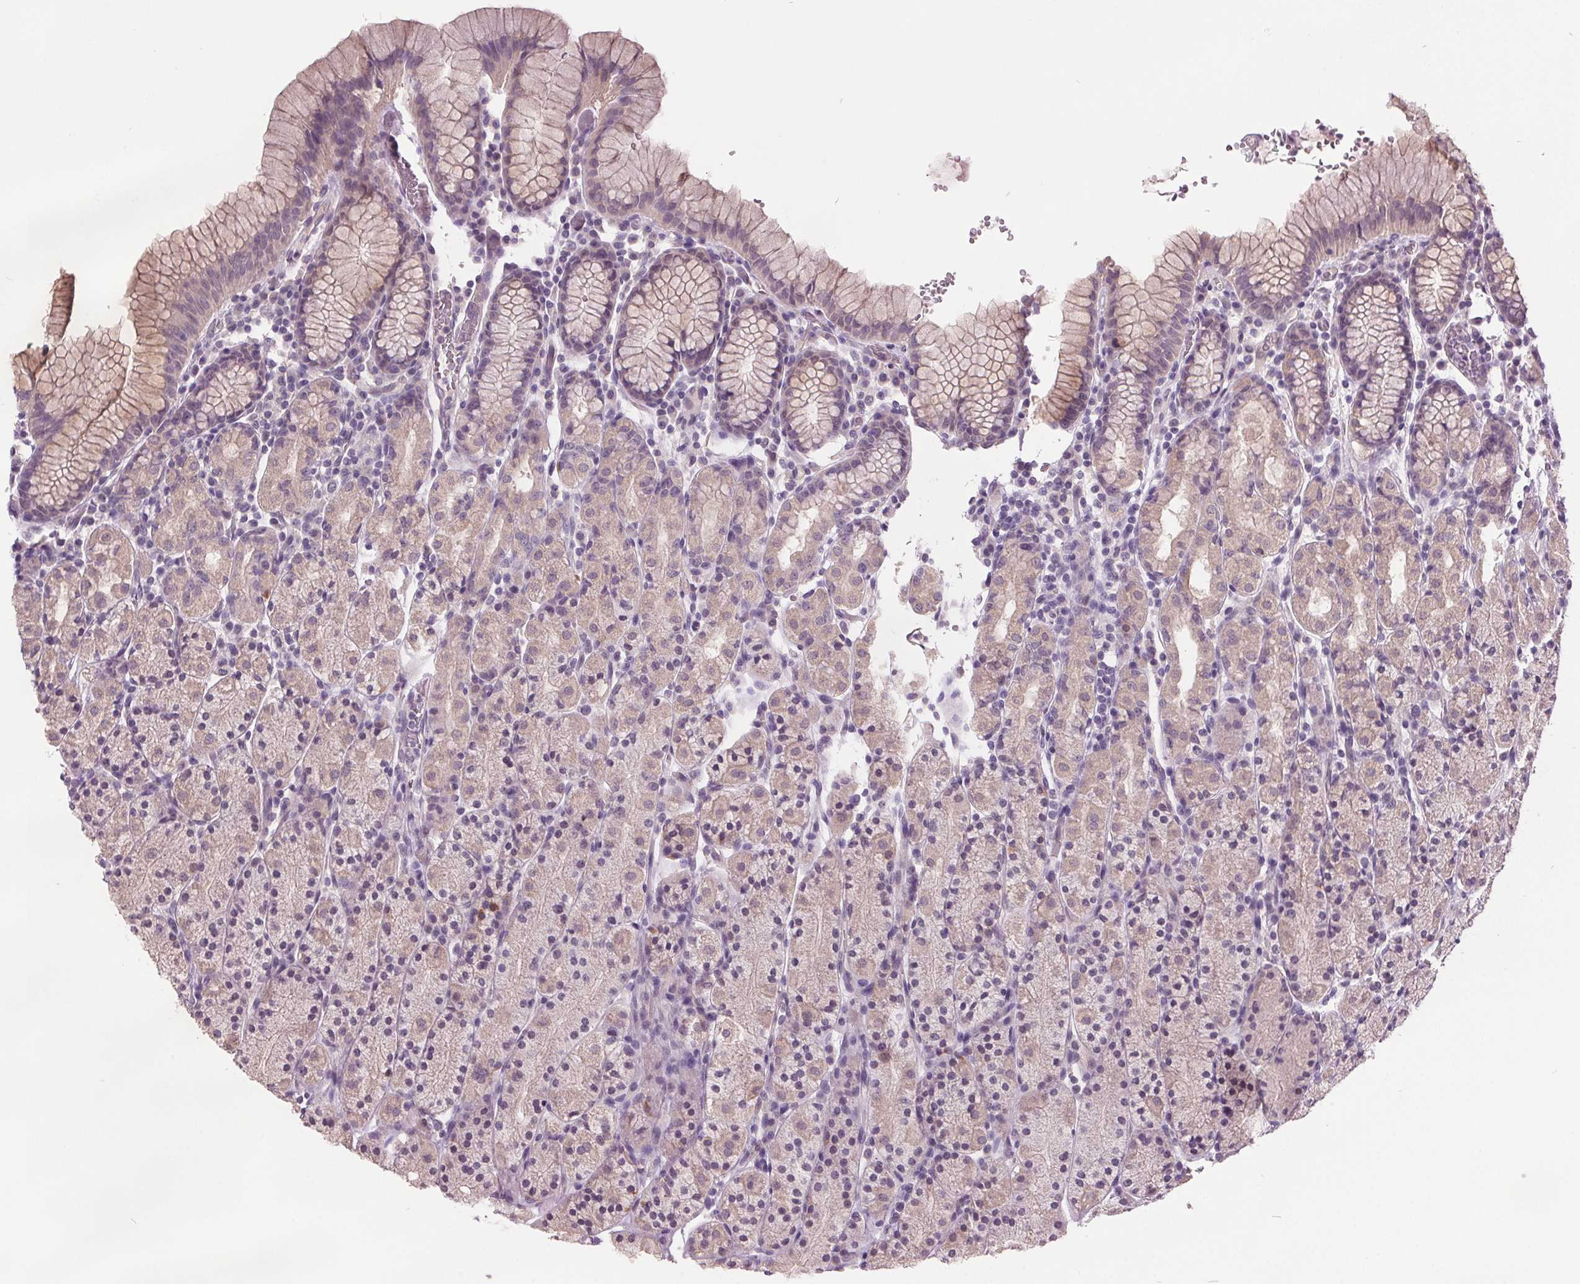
{"staining": {"intensity": "weak", "quantity": "25%-75%", "location": "cytoplasmic/membranous,nuclear"}, "tissue": "stomach", "cell_type": "Glandular cells", "image_type": "normal", "snomed": [{"axis": "morphology", "description": "Normal tissue, NOS"}, {"axis": "topography", "description": "Stomach, upper"}, {"axis": "topography", "description": "Stomach"}], "caption": "Human stomach stained with a brown dye reveals weak cytoplasmic/membranous,nuclear positive expression in about 25%-75% of glandular cells.", "gene": "C2orf16", "patient": {"sex": "male", "age": 62}}